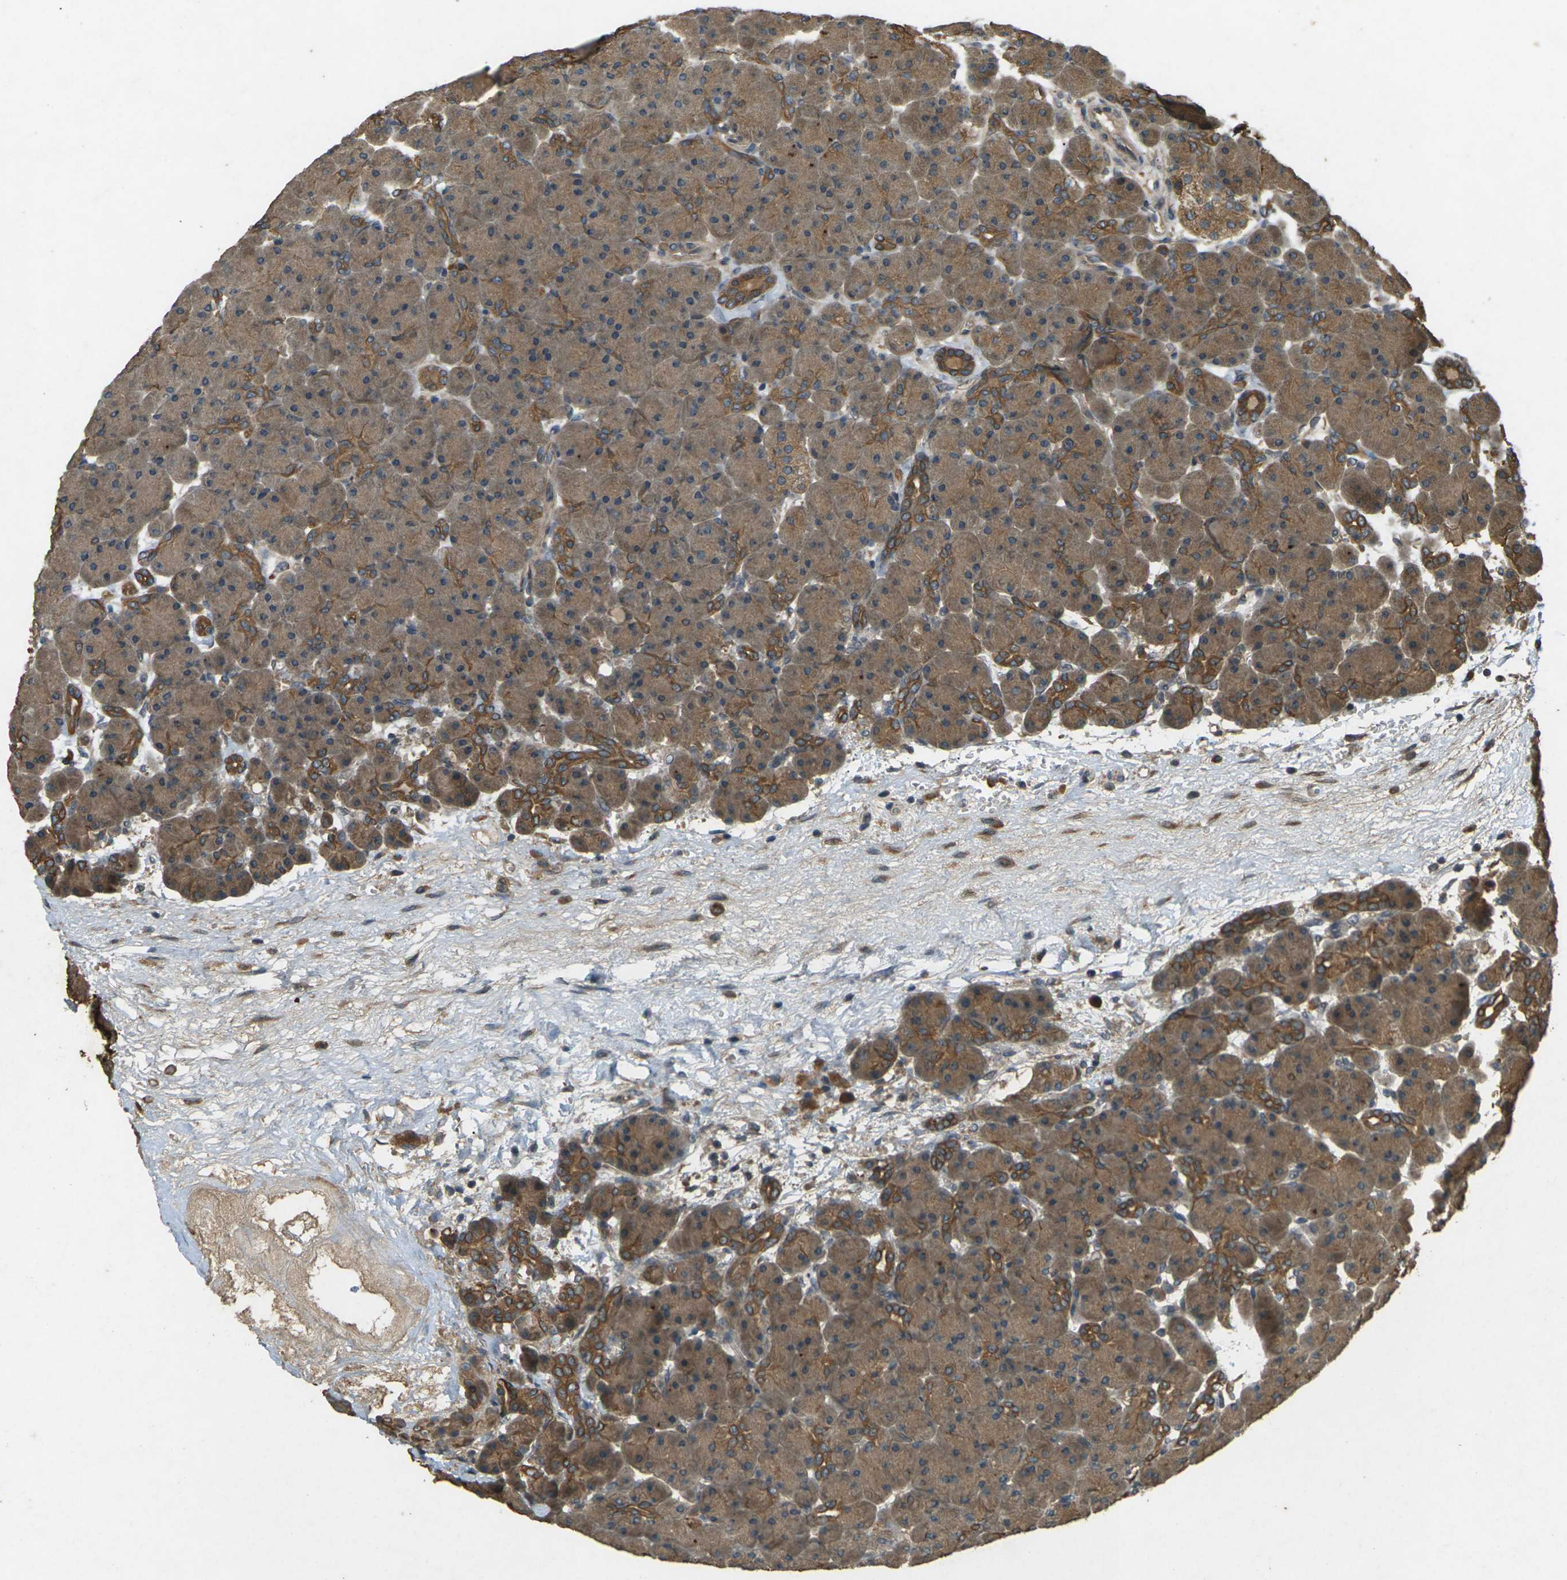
{"staining": {"intensity": "moderate", "quantity": ">75%", "location": "cytoplasmic/membranous"}, "tissue": "pancreas", "cell_type": "Exocrine glandular cells", "image_type": "normal", "snomed": [{"axis": "morphology", "description": "Normal tissue, NOS"}, {"axis": "topography", "description": "Pancreas"}], "caption": "Exocrine glandular cells display medium levels of moderate cytoplasmic/membranous expression in about >75% of cells in unremarkable human pancreas. Using DAB (brown) and hematoxylin (blue) stains, captured at high magnification using brightfield microscopy.", "gene": "TAP1", "patient": {"sex": "male", "age": 66}}